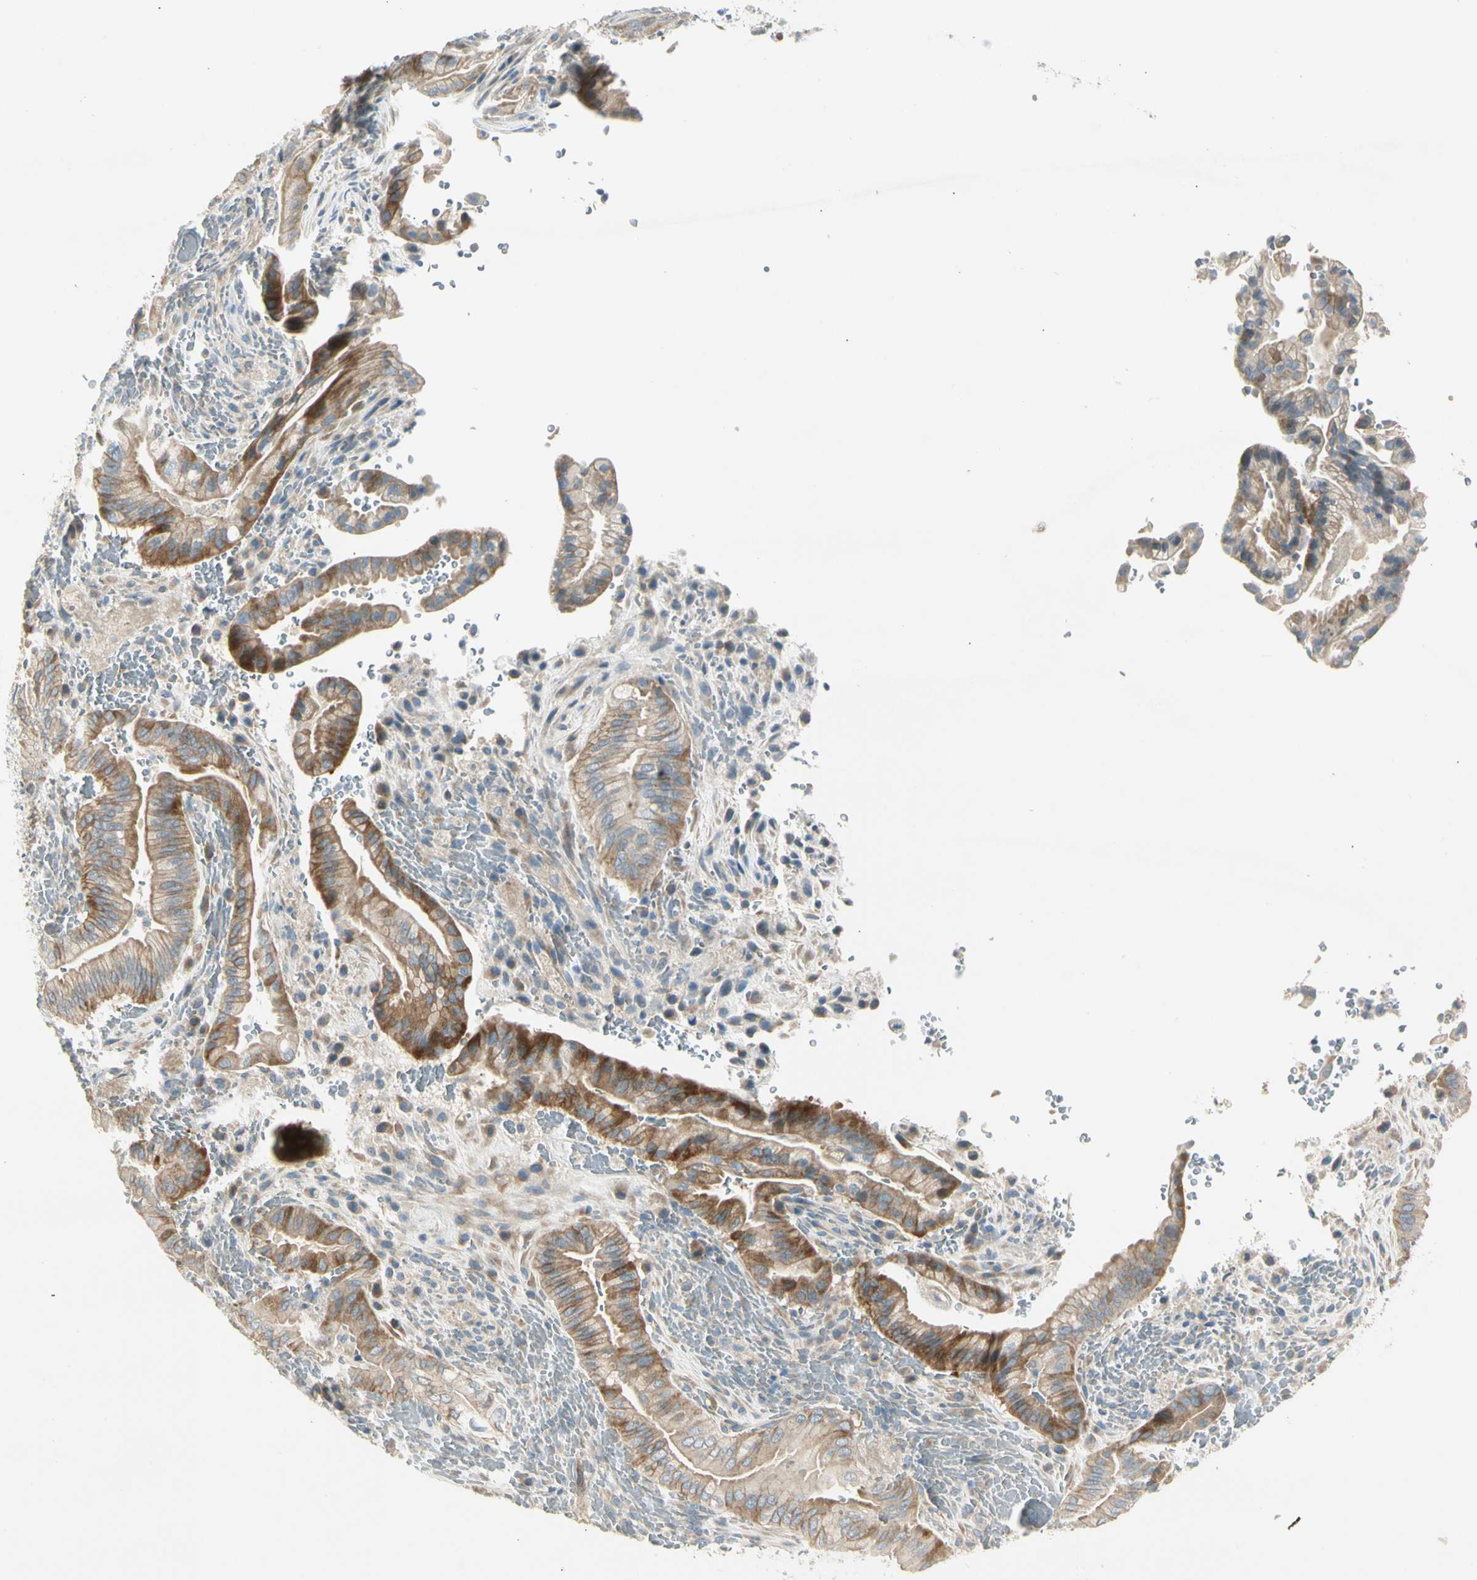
{"staining": {"intensity": "moderate", "quantity": "25%-75%", "location": "cytoplasmic/membranous"}, "tissue": "liver cancer", "cell_type": "Tumor cells", "image_type": "cancer", "snomed": [{"axis": "morphology", "description": "Cholangiocarcinoma"}, {"axis": "topography", "description": "Liver"}], "caption": "Moderate cytoplasmic/membranous protein staining is seen in approximately 25%-75% of tumor cells in liver cancer.", "gene": "ADGRA3", "patient": {"sex": "female", "age": 68}}